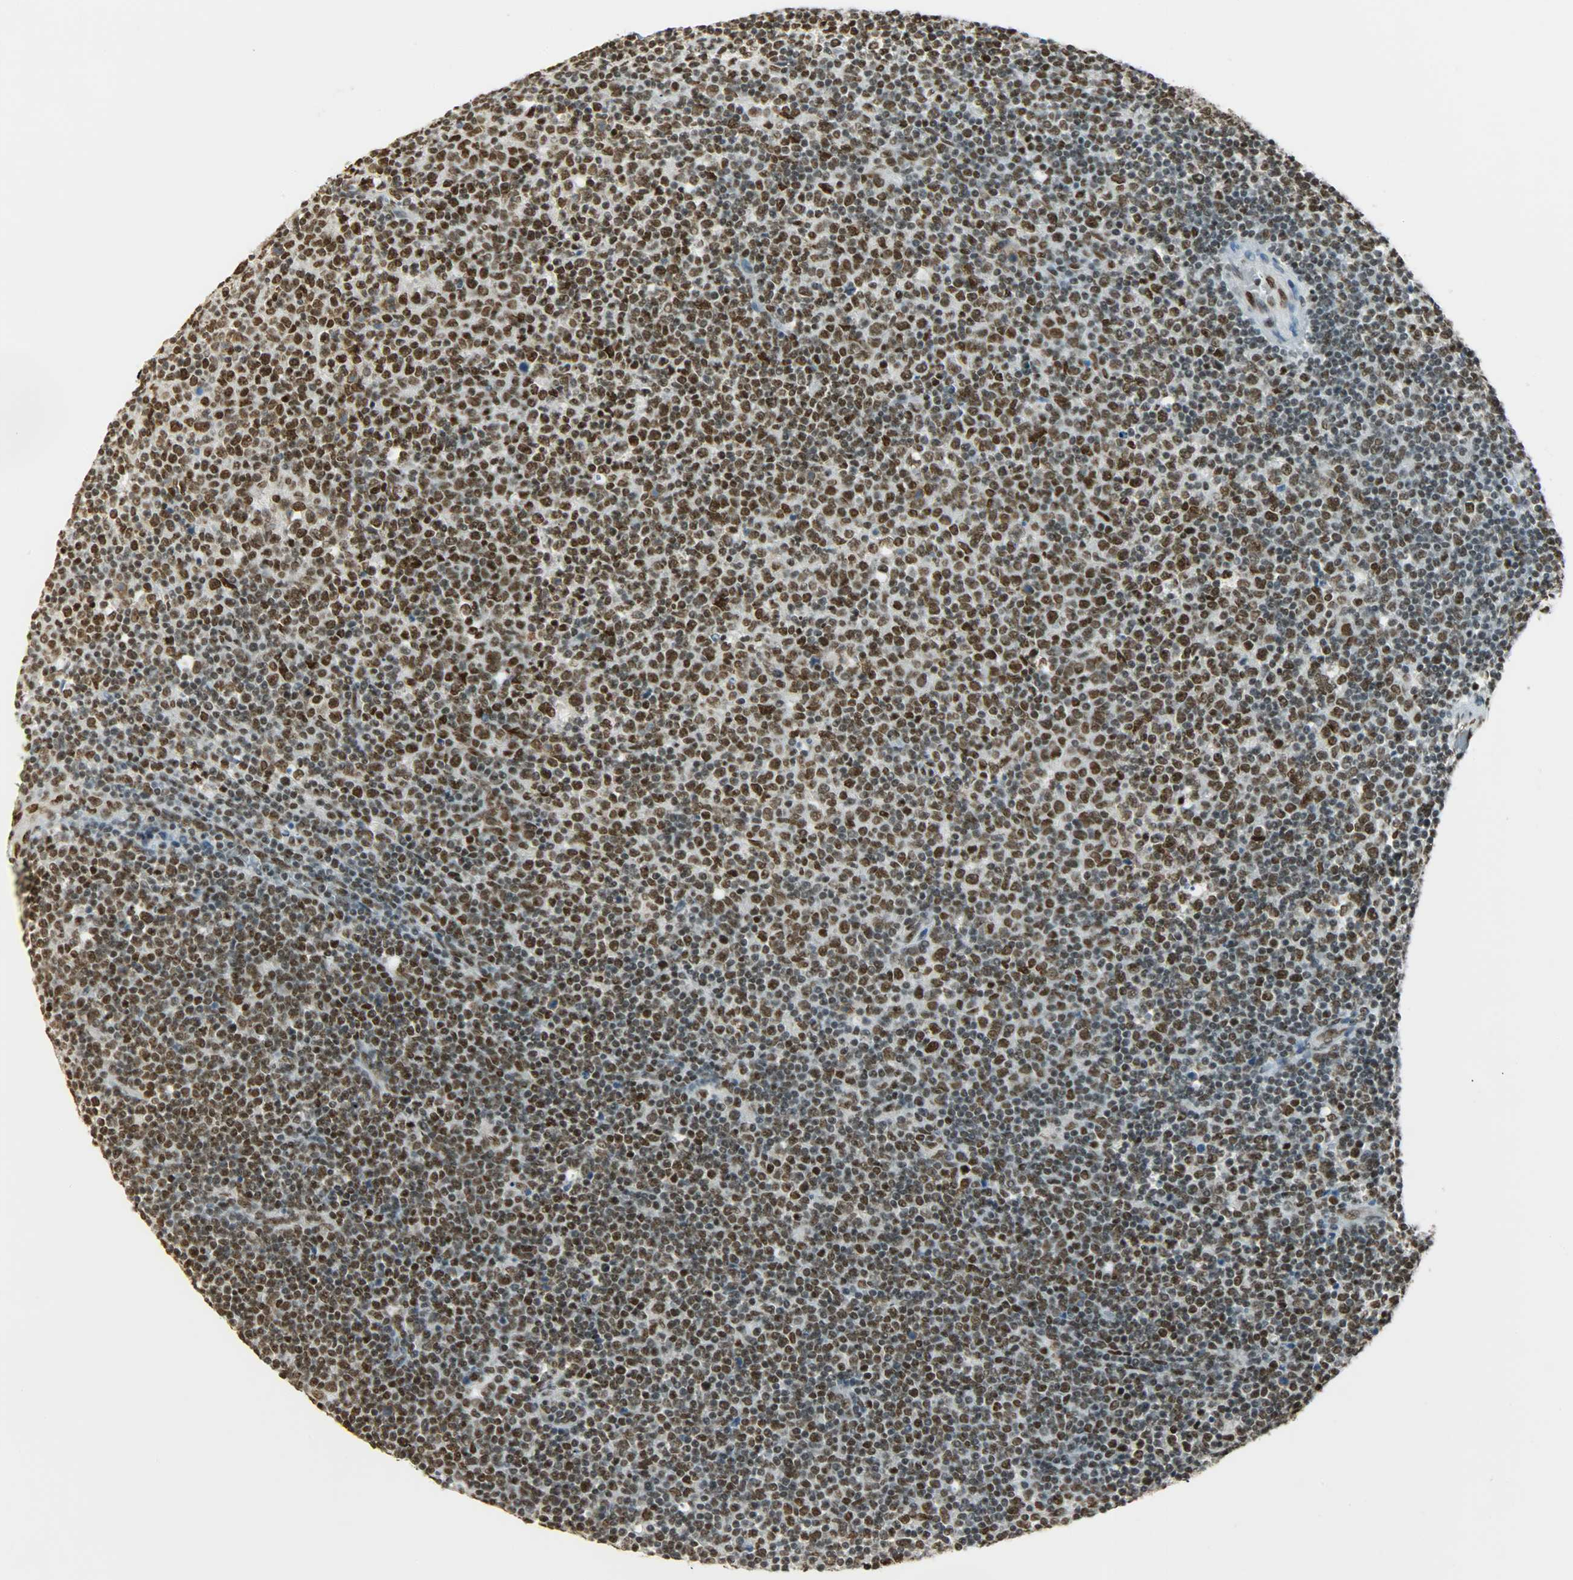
{"staining": {"intensity": "strong", "quantity": ">75%", "location": "nuclear"}, "tissue": "lymphoma", "cell_type": "Tumor cells", "image_type": "cancer", "snomed": [{"axis": "morphology", "description": "Malignant lymphoma, non-Hodgkin's type, Low grade"}, {"axis": "topography", "description": "Lymph node"}], "caption": "Tumor cells reveal high levels of strong nuclear positivity in approximately >75% of cells in lymphoma.", "gene": "MYEF2", "patient": {"sex": "male", "age": 70}}